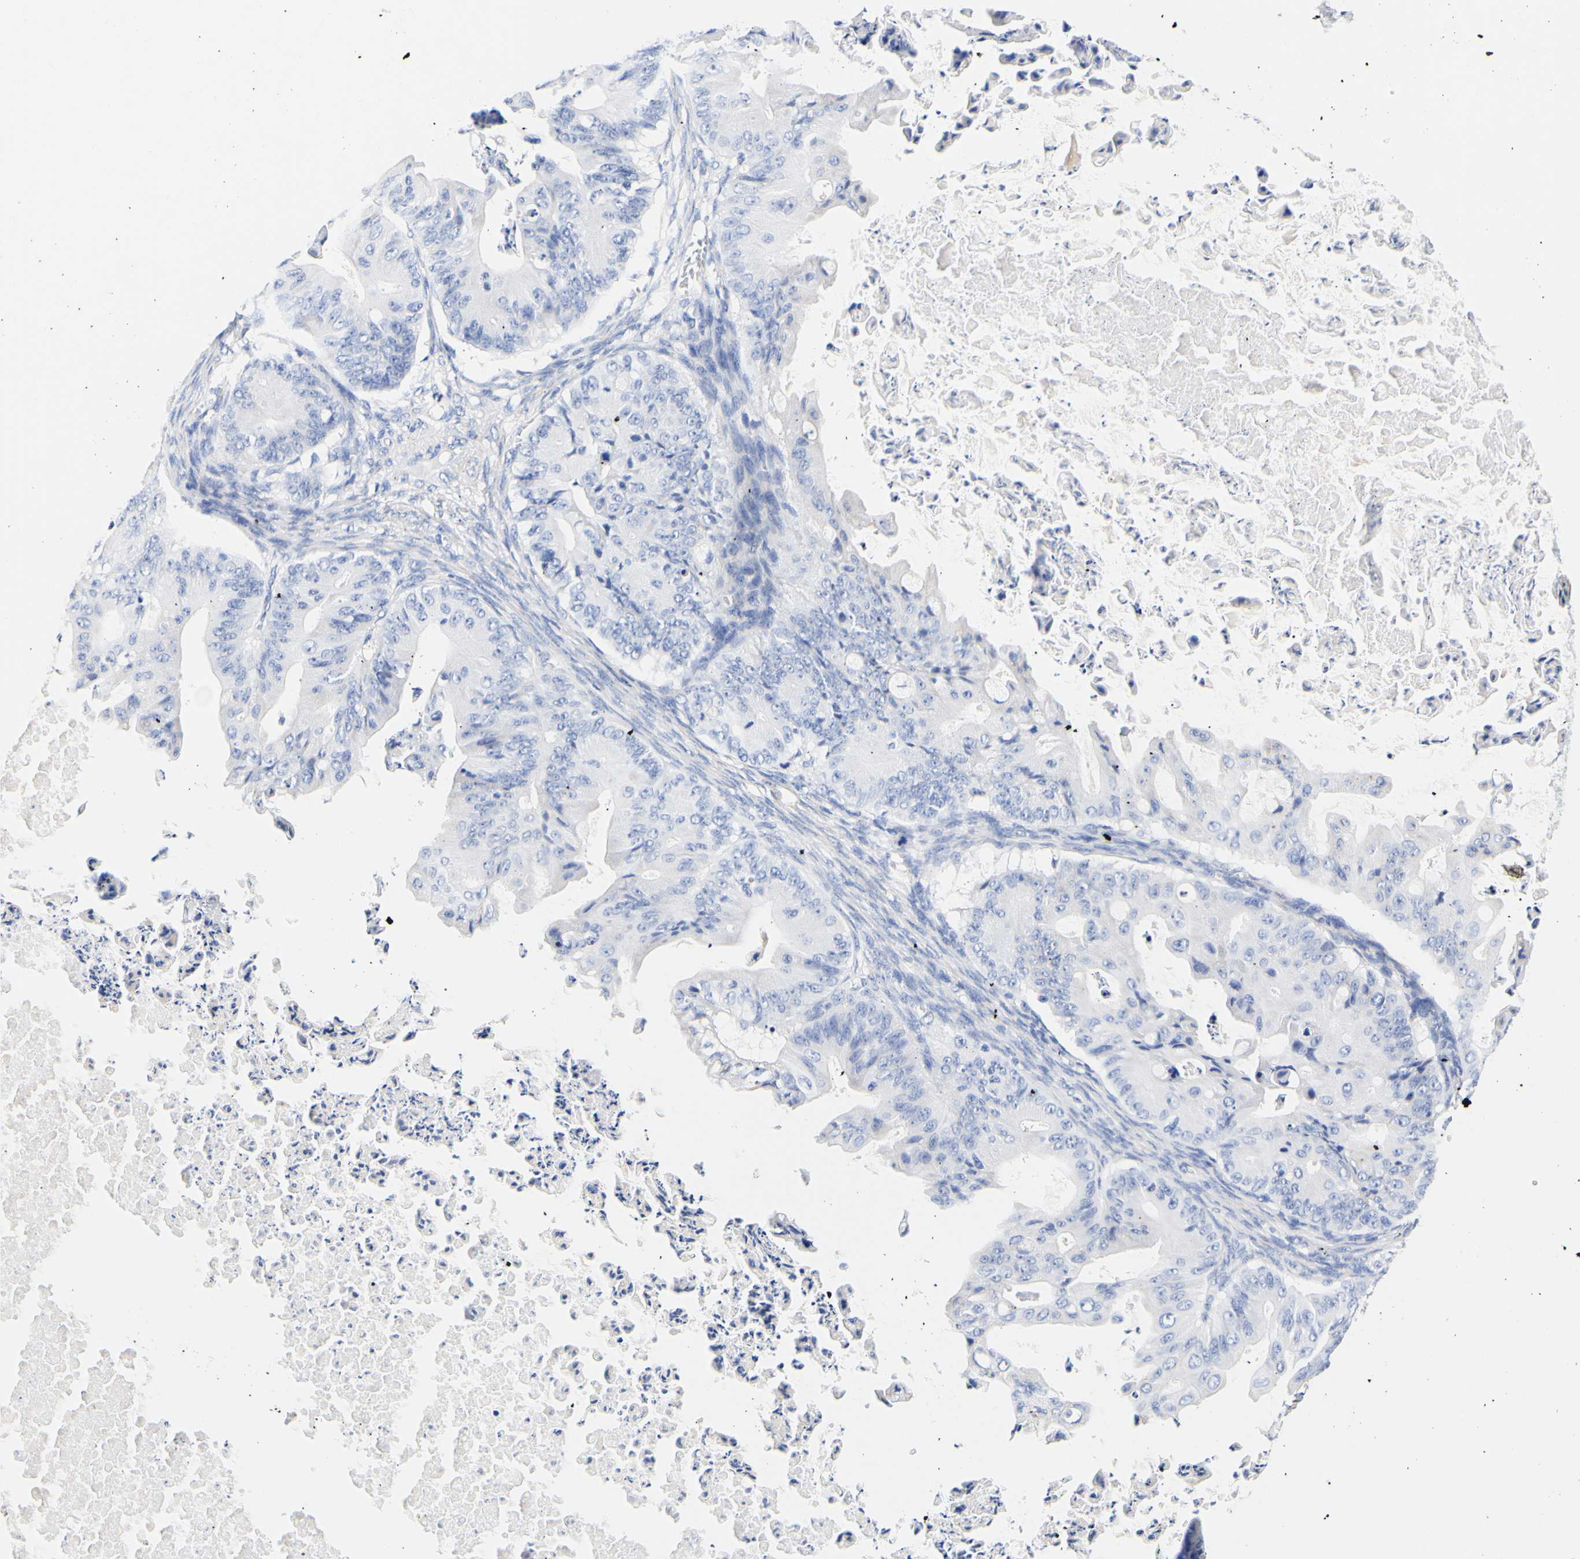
{"staining": {"intensity": "negative", "quantity": "none", "location": "none"}, "tissue": "ovarian cancer", "cell_type": "Tumor cells", "image_type": "cancer", "snomed": [{"axis": "morphology", "description": "Cystadenocarcinoma, mucinous, NOS"}, {"axis": "topography", "description": "Ovary"}], "caption": "Tumor cells are negative for protein expression in human ovarian mucinous cystadenocarcinoma. (Stains: DAB IHC with hematoxylin counter stain, Microscopy: brightfield microscopy at high magnification).", "gene": "CAMK4", "patient": {"sex": "female", "age": 37}}